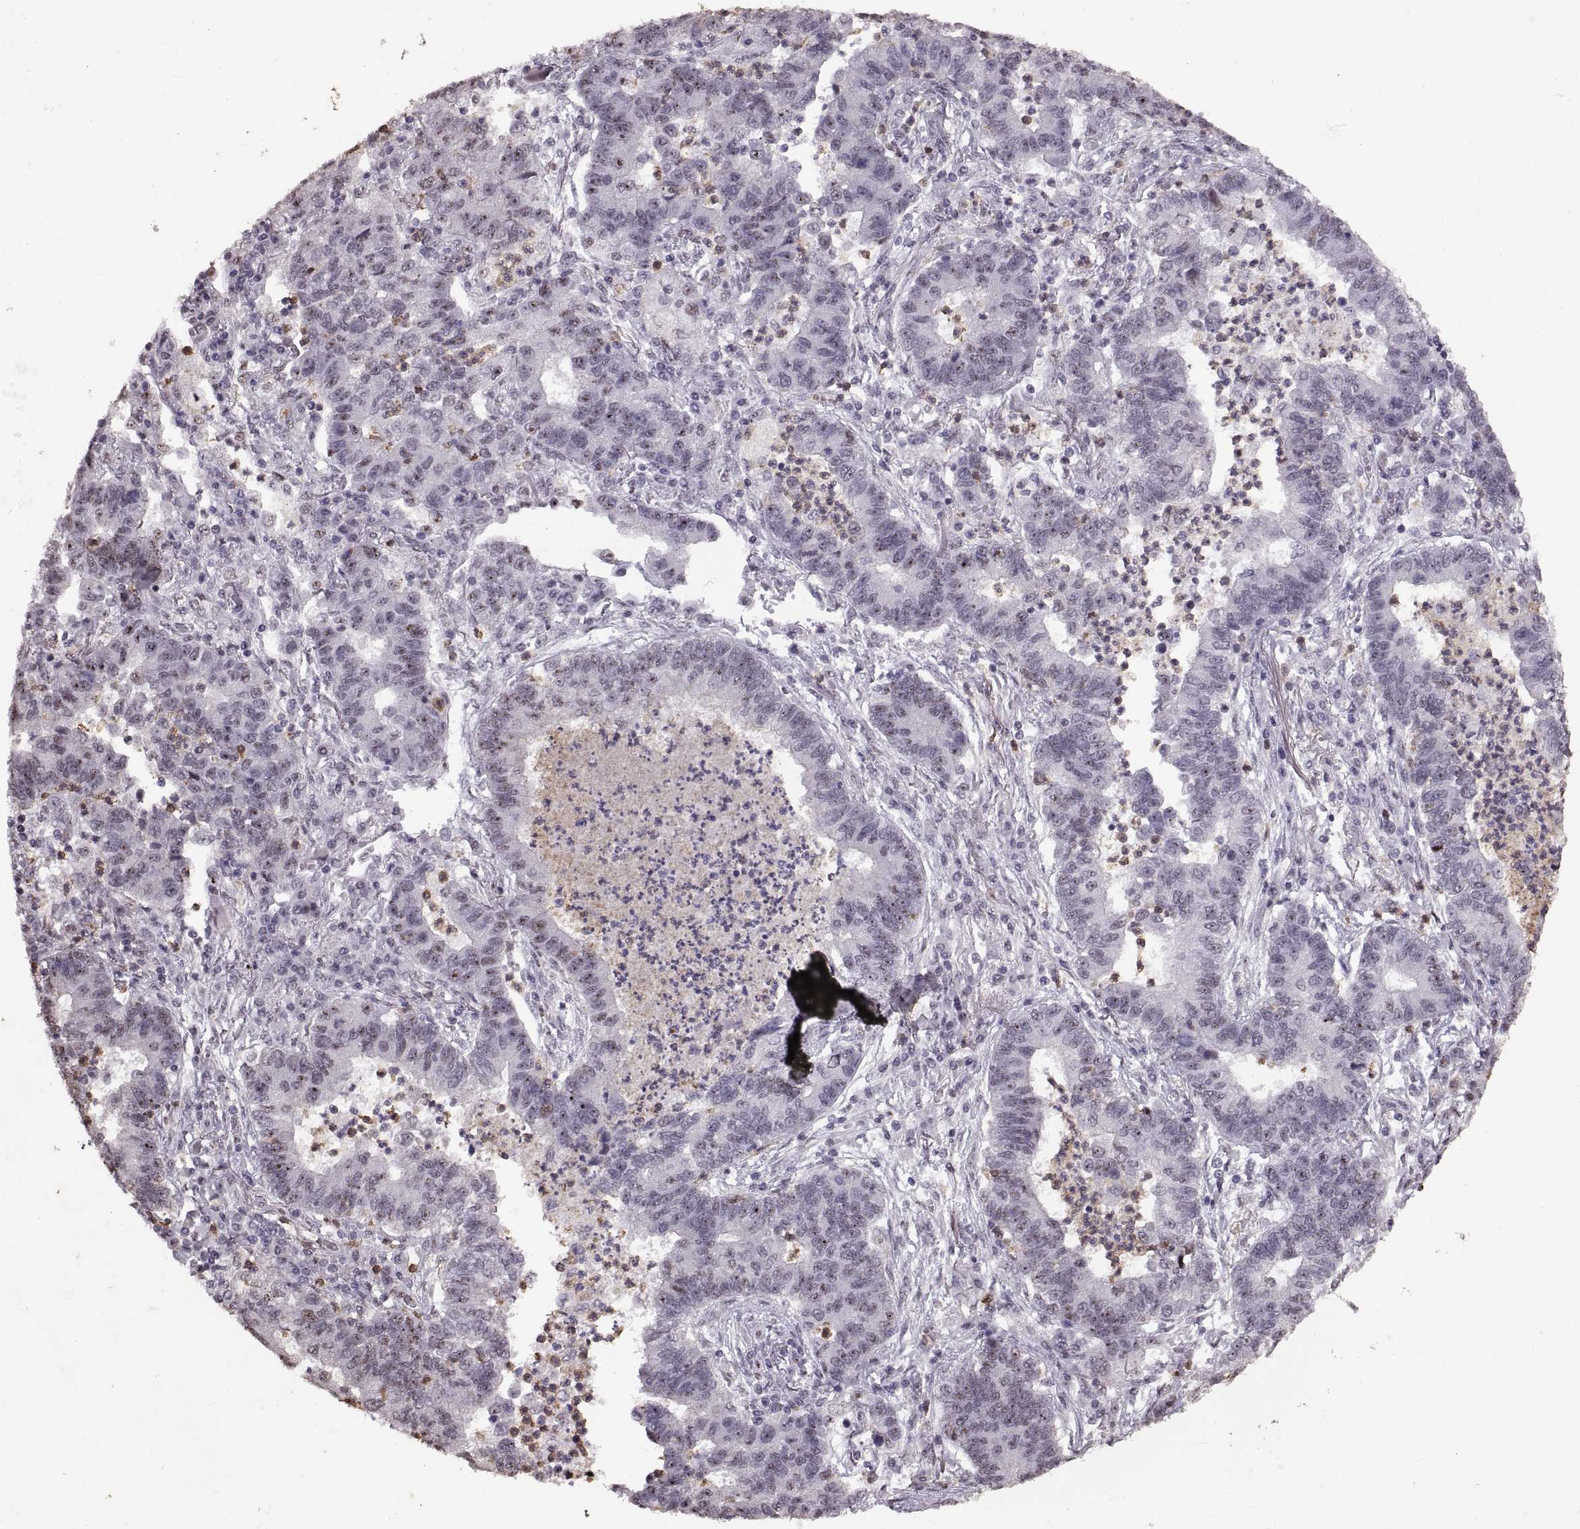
{"staining": {"intensity": "negative", "quantity": "none", "location": "none"}, "tissue": "lung cancer", "cell_type": "Tumor cells", "image_type": "cancer", "snomed": [{"axis": "morphology", "description": "Adenocarcinoma, NOS"}, {"axis": "topography", "description": "Lung"}], "caption": "This is an immunohistochemistry (IHC) micrograph of adenocarcinoma (lung). There is no expression in tumor cells.", "gene": "PALS1", "patient": {"sex": "female", "age": 57}}